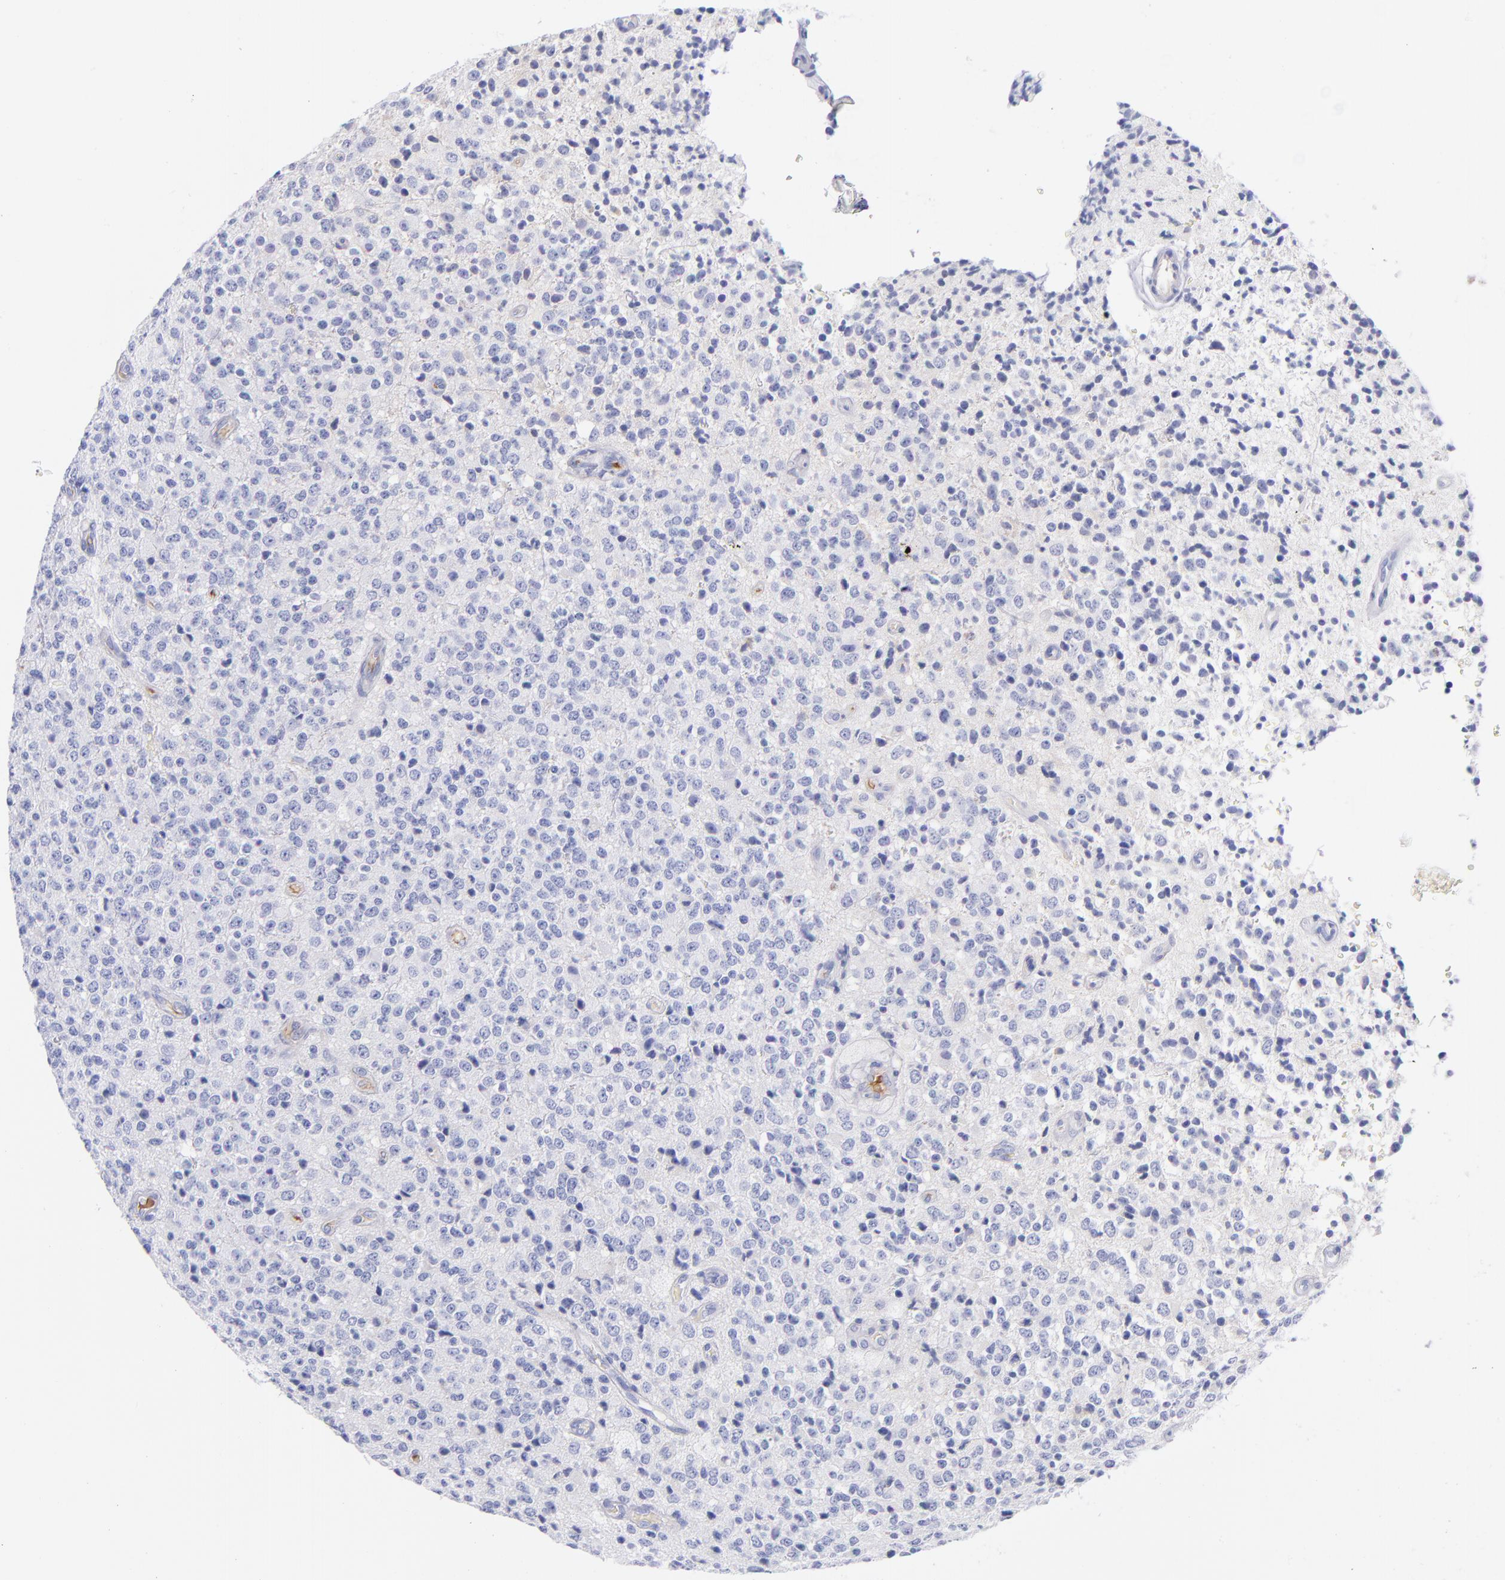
{"staining": {"intensity": "negative", "quantity": "none", "location": "none"}, "tissue": "glioma", "cell_type": "Tumor cells", "image_type": "cancer", "snomed": [{"axis": "morphology", "description": "Glioma, malignant, High grade"}, {"axis": "topography", "description": "pancreas cauda"}], "caption": "The micrograph displays no staining of tumor cells in malignant glioma (high-grade). (DAB (3,3'-diaminobenzidine) immunohistochemistry with hematoxylin counter stain).", "gene": "HP", "patient": {"sex": "male", "age": 60}}